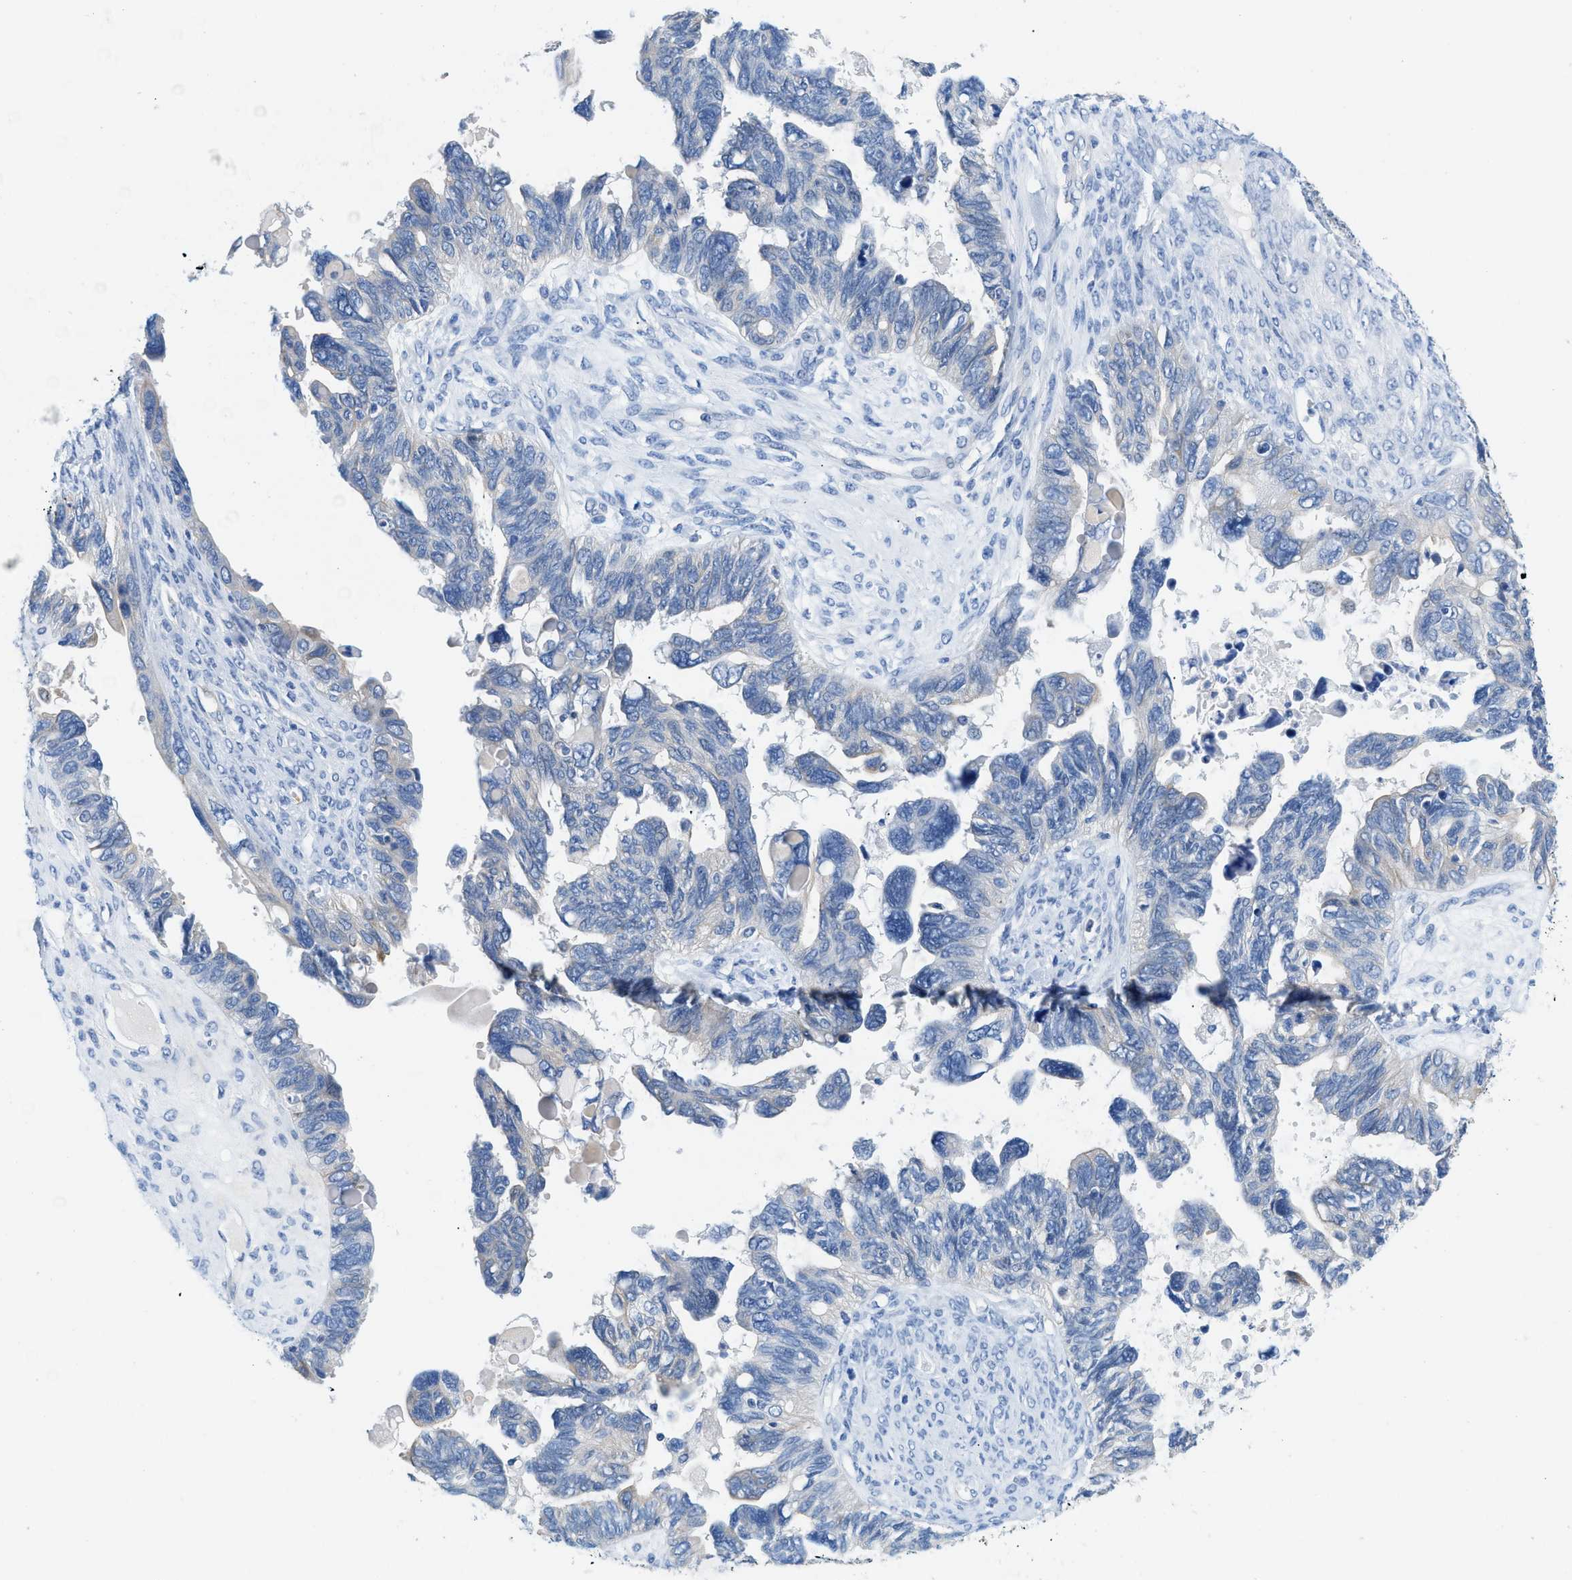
{"staining": {"intensity": "negative", "quantity": "none", "location": "none"}, "tissue": "ovarian cancer", "cell_type": "Tumor cells", "image_type": "cancer", "snomed": [{"axis": "morphology", "description": "Cystadenocarcinoma, serous, NOS"}, {"axis": "topography", "description": "Ovary"}], "caption": "This is a histopathology image of immunohistochemistry (IHC) staining of ovarian cancer, which shows no staining in tumor cells. The staining was performed using DAB (3,3'-diaminobenzidine) to visualize the protein expression in brown, while the nuclei were stained in blue with hematoxylin (Magnification: 20x).", "gene": "BPGM", "patient": {"sex": "female", "age": 79}}